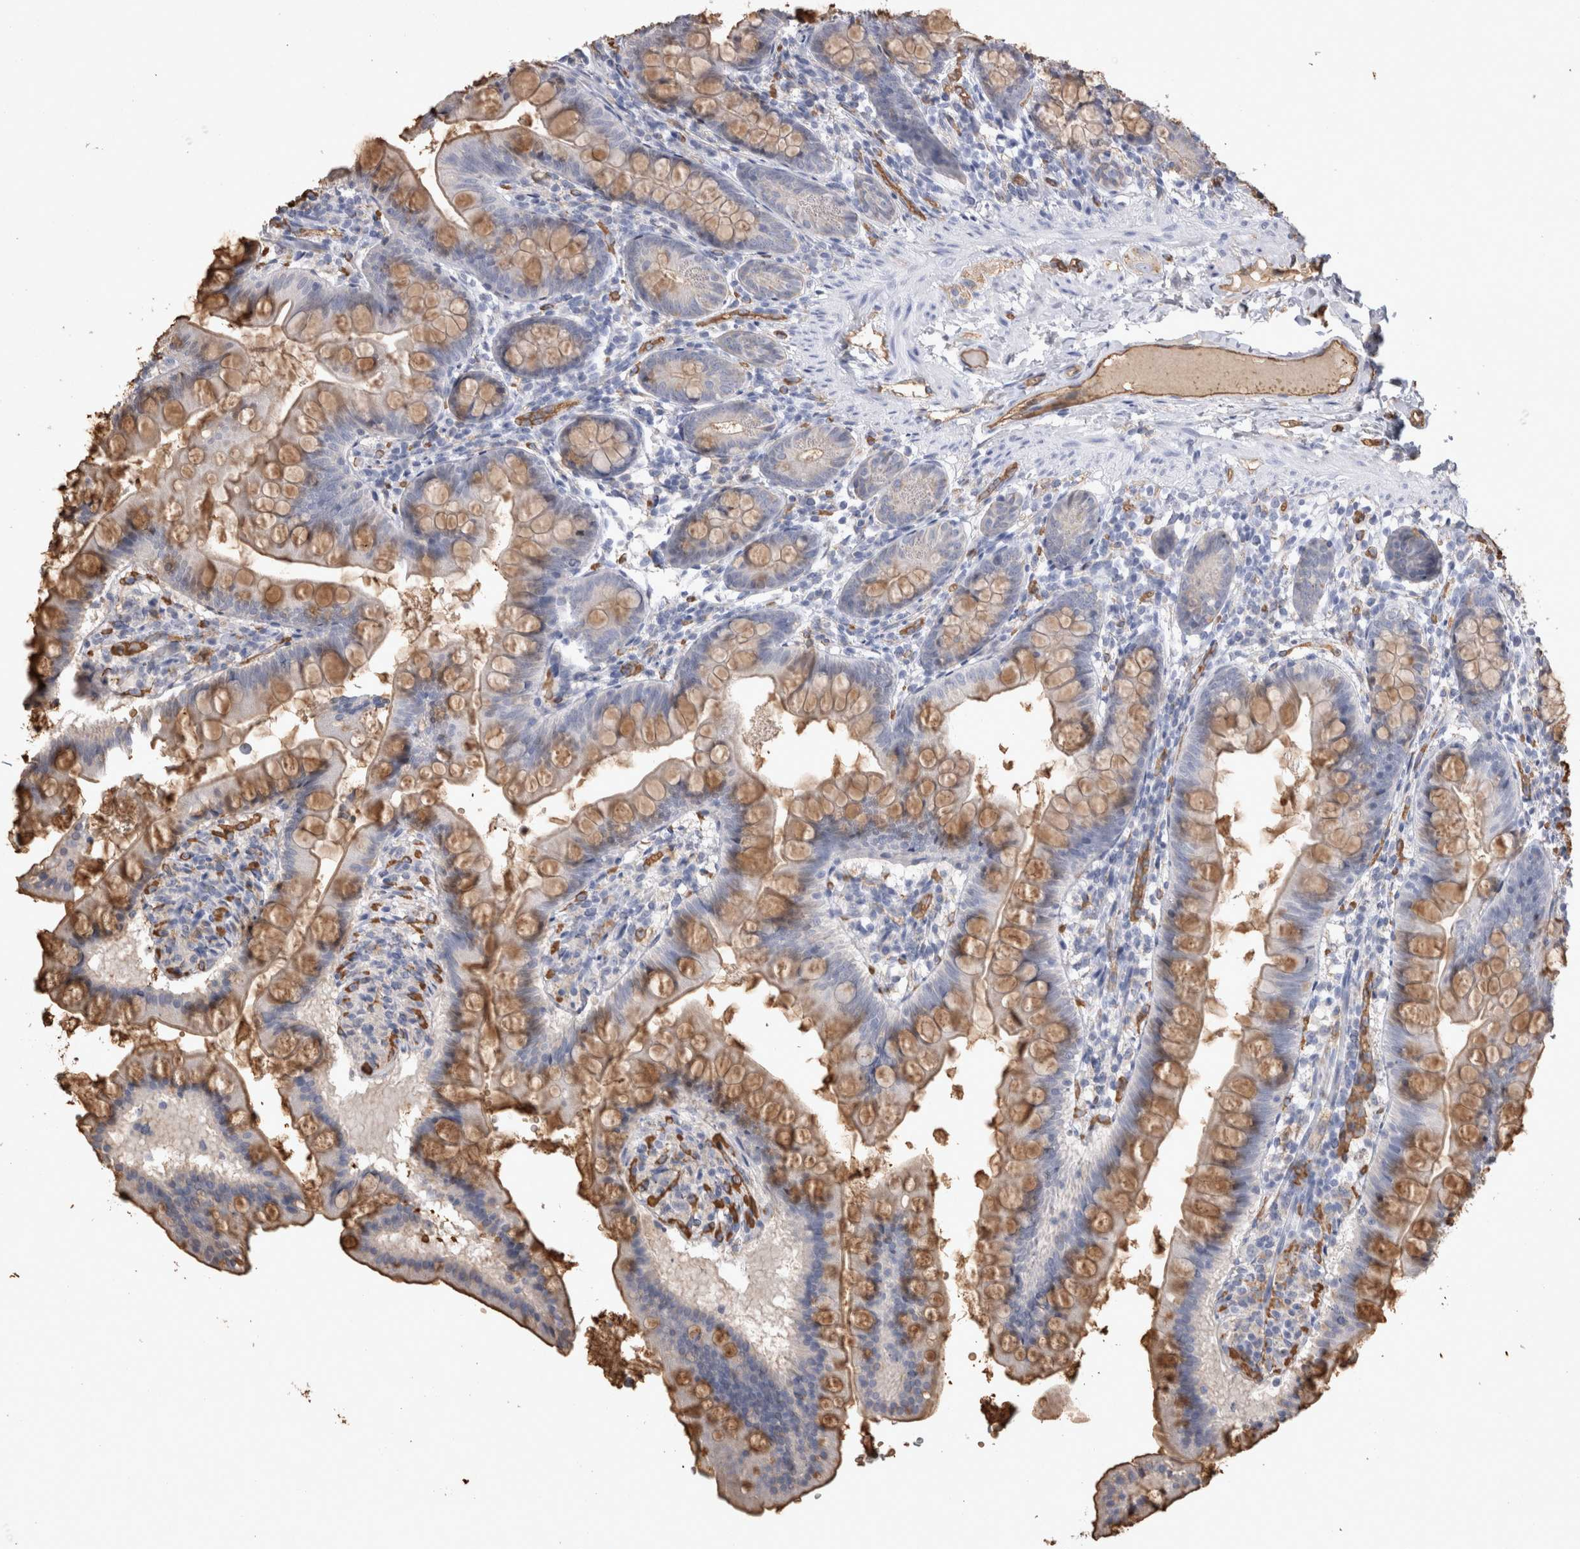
{"staining": {"intensity": "moderate", "quantity": "25%-75%", "location": "cytoplasmic/membranous"}, "tissue": "small intestine", "cell_type": "Glandular cells", "image_type": "normal", "snomed": [{"axis": "morphology", "description": "Normal tissue, NOS"}, {"axis": "topography", "description": "Small intestine"}], "caption": "Small intestine was stained to show a protein in brown. There is medium levels of moderate cytoplasmic/membranous positivity in approximately 25%-75% of glandular cells.", "gene": "IL17RC", "patient": {"sex": "male", "age": 7}}